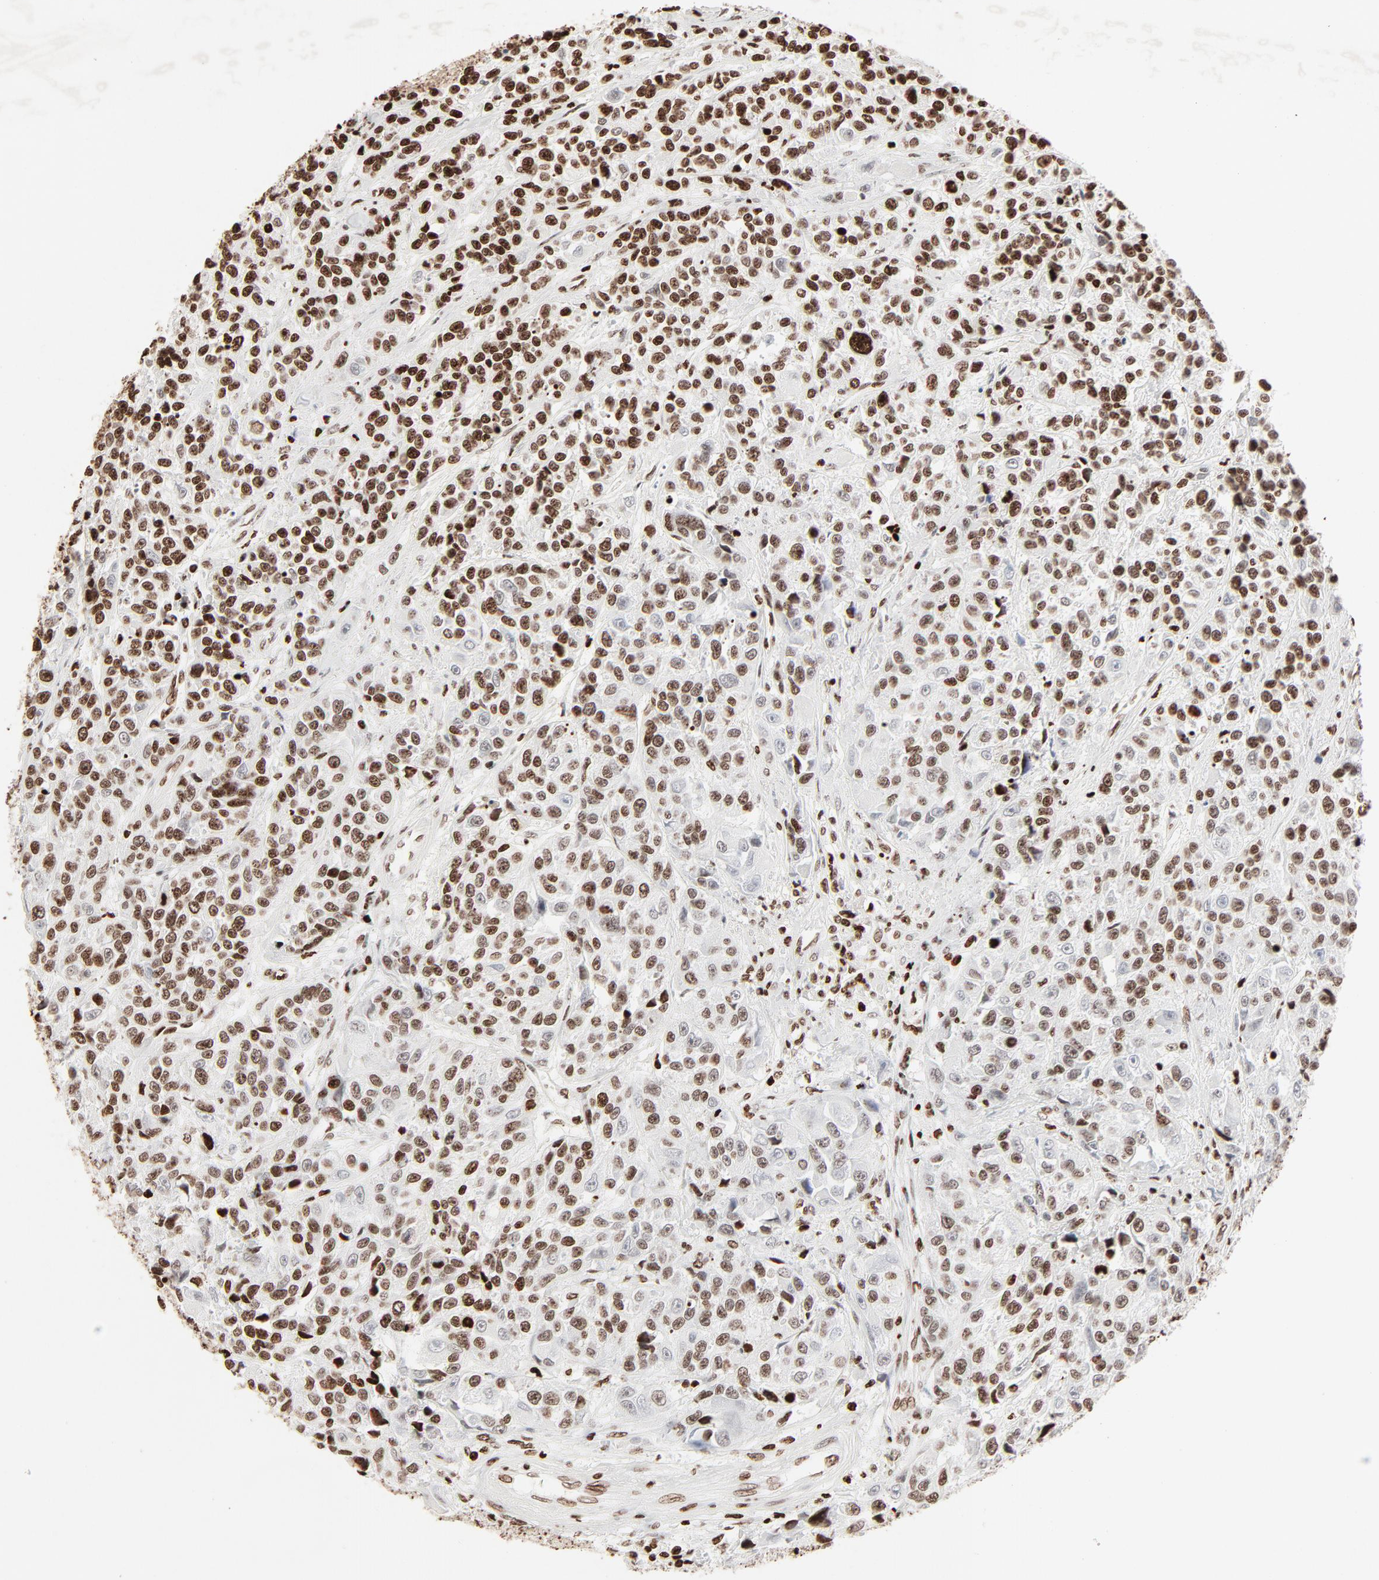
{"staining": {"intensity": "moderate", "quantity": ">75%", "location": "nuclear"}, "tissue": "urothelial cancer", "cell_type": "Tumor cells", "image_type": "cancer", "snomed": [{"axis": "morphology", "description": "Urothelial carcinoma, High grade"}, {"axis": "topography", "description": "Urinary bladder"}], "caption": "A brown stain labels moderate nuclear staining of a protein in urothelial cancer tumor cells.", "gene": "HMGB2", "patient": {"sex": "female", "age": 81}}